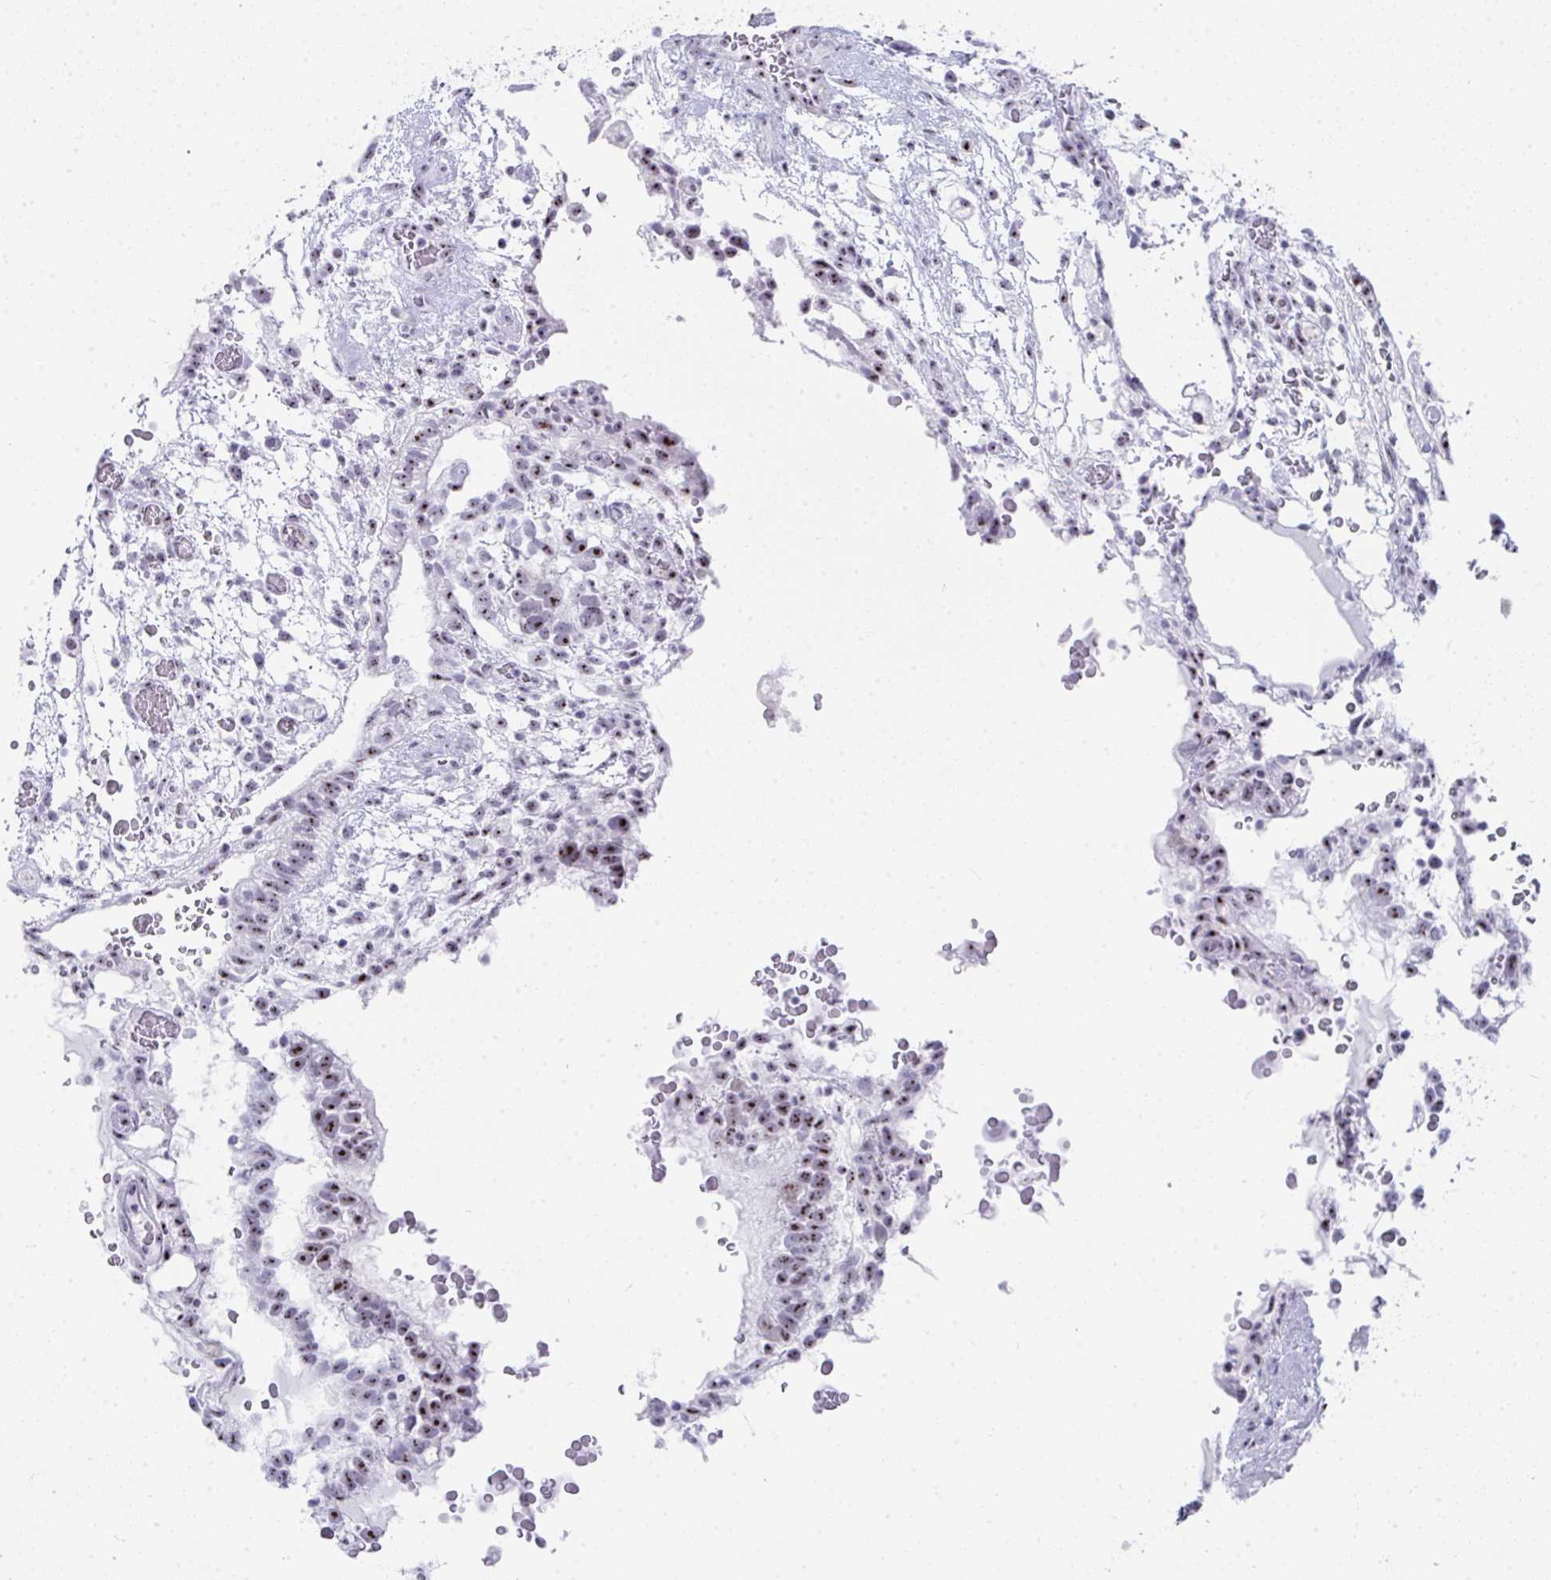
{"staining": {"intensity": "moderate", "quantity": ">75%", "location": "nuclear"}, "tissue": "testis cancer", "cell_type": "Tumor cells", "image_type": "cancer", "snomed": [{"axis": "morphology", "description": "Carcinoma, Embryonal, NOS"}, {"axis": "topography", "description": "Testis"}], "caption": "Moderate nuclear expression for a protein is present in about >75% of tumor cells of testis embryonal carcinoma using IHC.", "gene": "NOP10", "patient": {"sex": "male", "age": 32}}